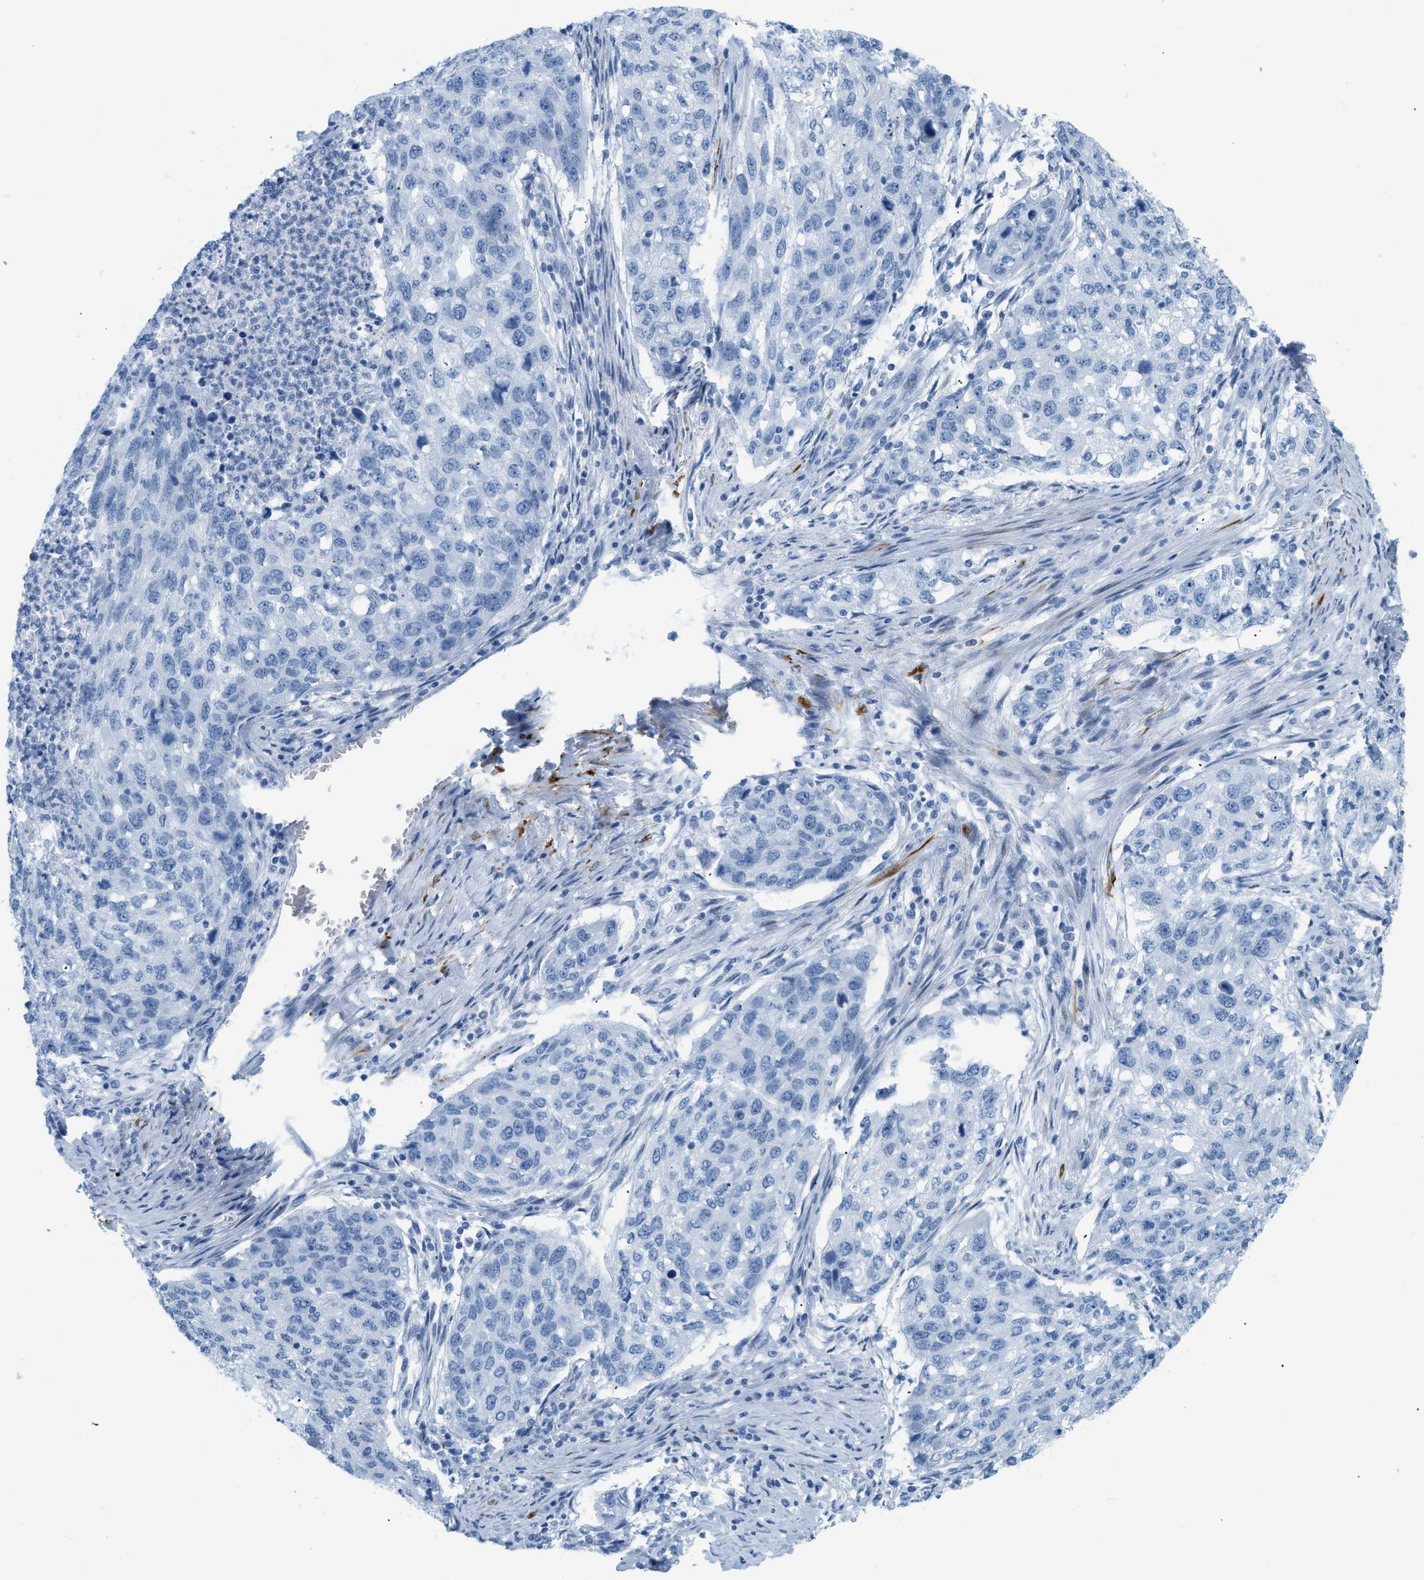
{"staining": {"intensity": "negative", "quantity": "none", "location": "none"}, "tissue": "lung cancer", "cell_type": "Tumor cells", "image_type": "cancer", "snomed": [{"axis": "morphology", "description": "Squamous cell carcinoma, NOS"}, {"axis": "topography", "description": "Lung"}], "caption": "This is an immunohistochemistry micrograph of human squamous cell carcinoma (lung). There is no positivity in tumor cells.", "gene": "DES", "patient": {"sex": "female", "age": 63}}